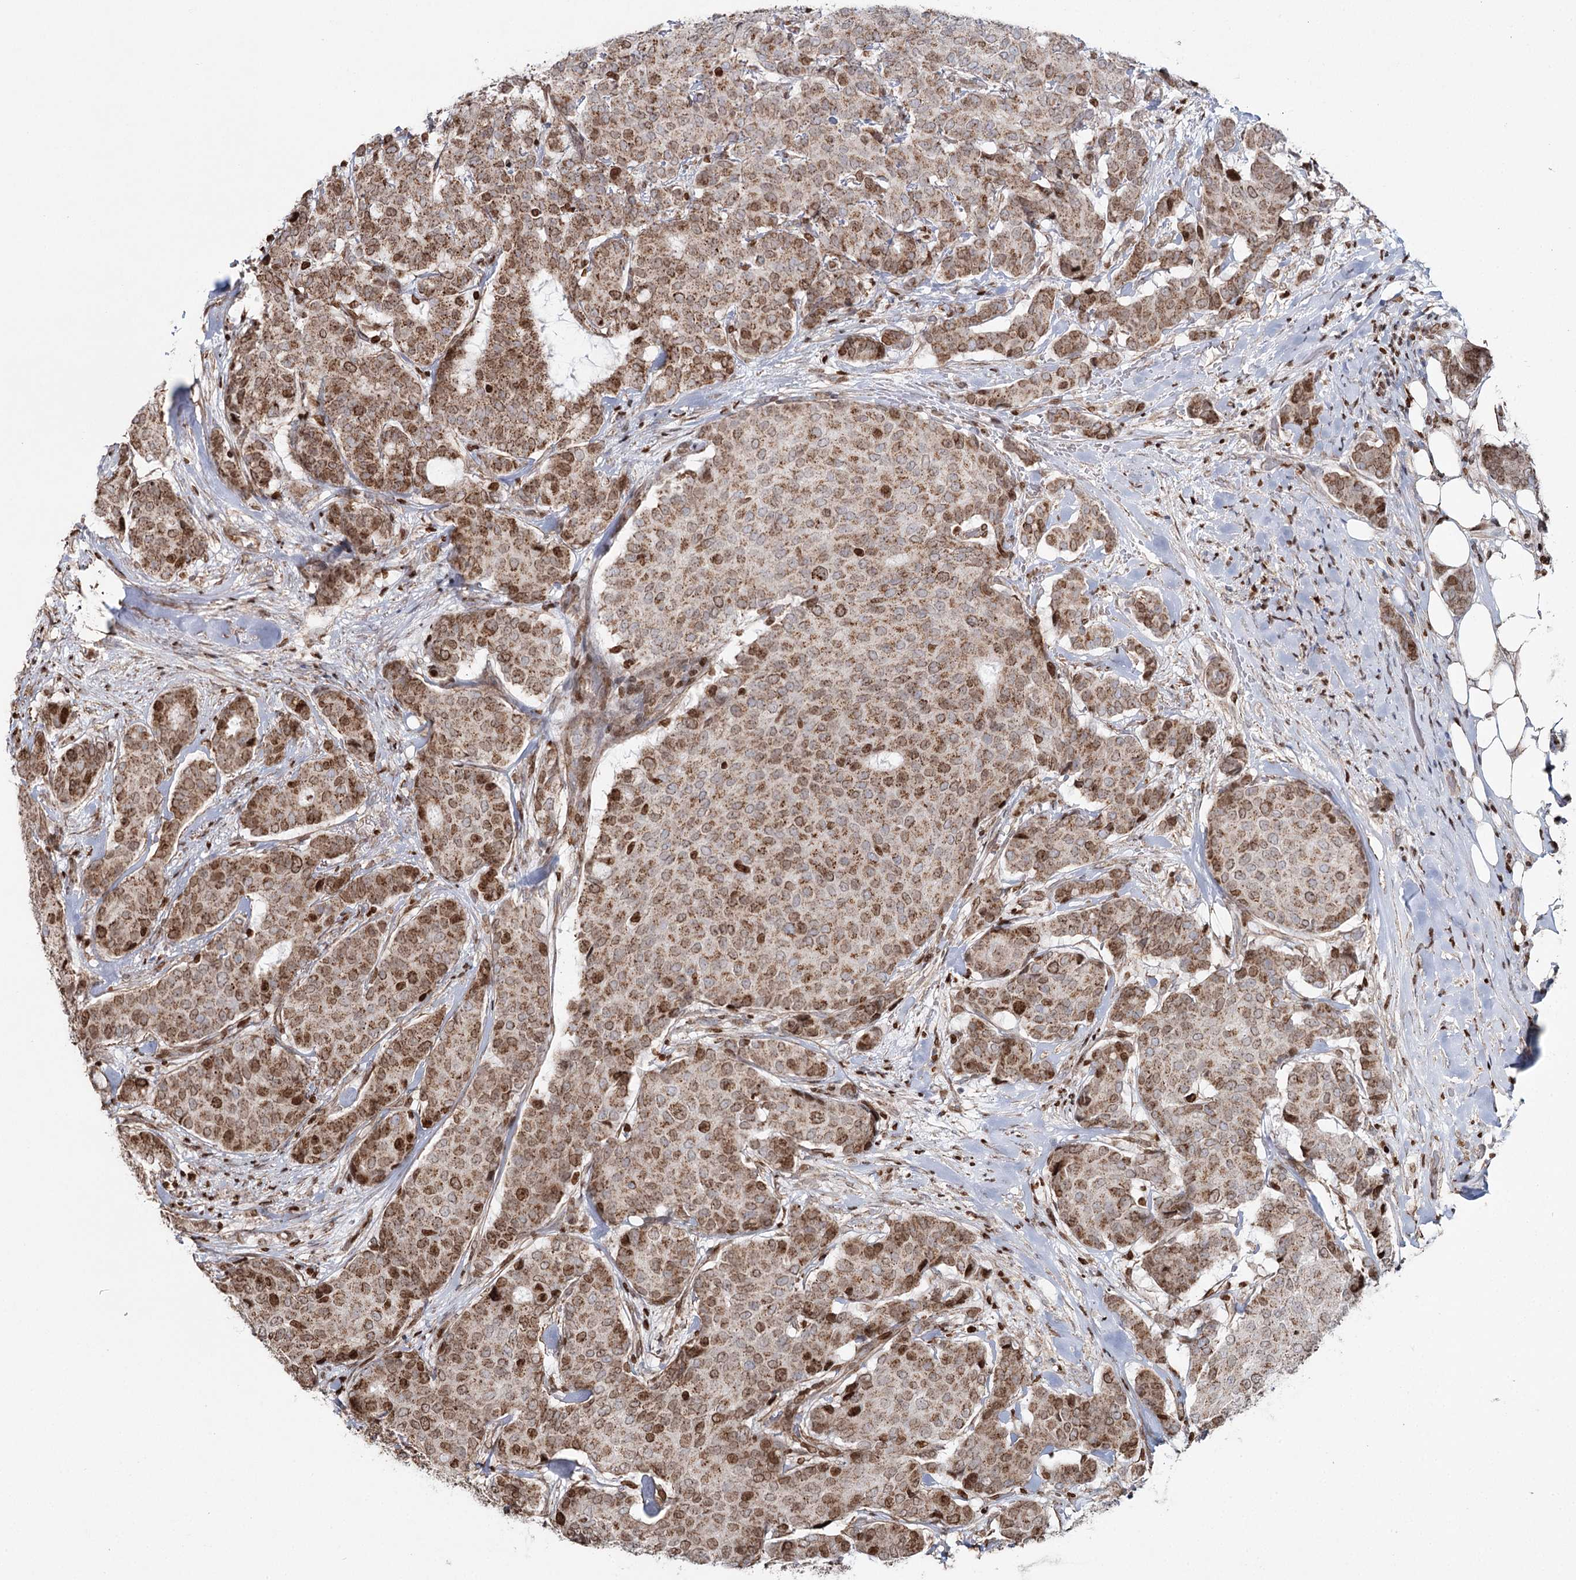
{"staining": {"intensity": "moderate", "quantity": ">75%", "location": "cytoplasmic/membranous,nuclear"}, "tissue": "breast cancer", "cell_type": "Tumor cells", "image_type": "cancer", "snomed": [{"axis": "morphology", "description": "Duct carcinoma"}, {"axis": "topography", "description": "Breast"}], "caption": "Brown immunohistochemical staining in human infiltrating ductal carcinoma (breast) demonstrates moderate cytoplasmic/membranous and nuclear staining in about >75% of tumor cells.", "gene": "PDHX", "patient": {"sex": "female", "age": 75}}